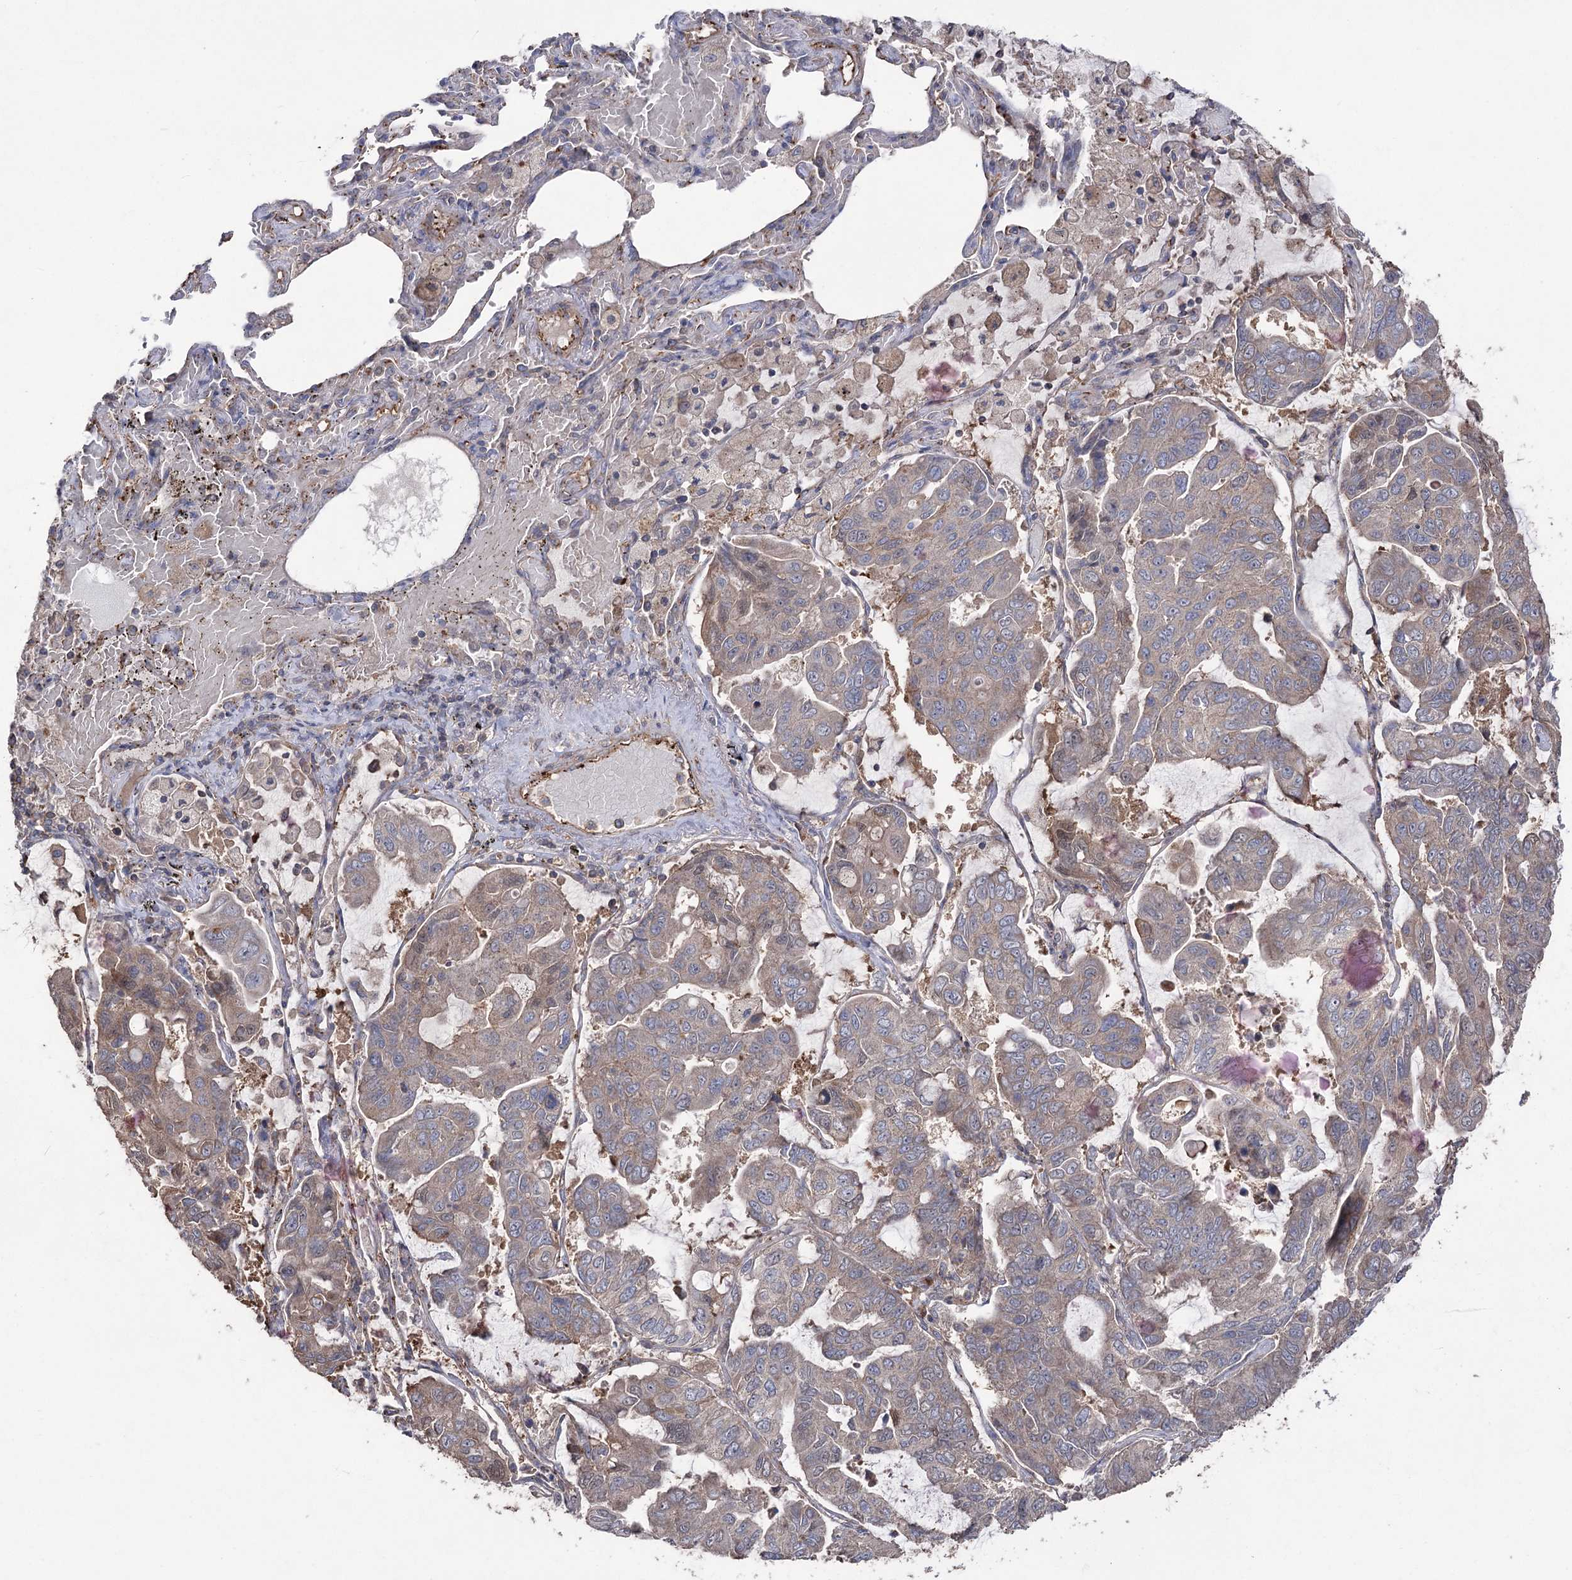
{"staining": {"intensity": "weak", "quantity": "<25%", "location": "cytoplasmic/membranous"}, "tissue": "lung cancer", "cell_type": "Tumor cells", "image_type": "cancer", "snomed": [{"axis": "morphology", "description": "Adenocarcinoma, NOS"}, {"axis": "topography", "description": "Lung"}], "caption": "This is an immunohistochemistry photomicrograph of human lung cancer. There is no staining in tumor cells.", "gene": "LARS2", "patient": {"sex": "male", "age": 64}}